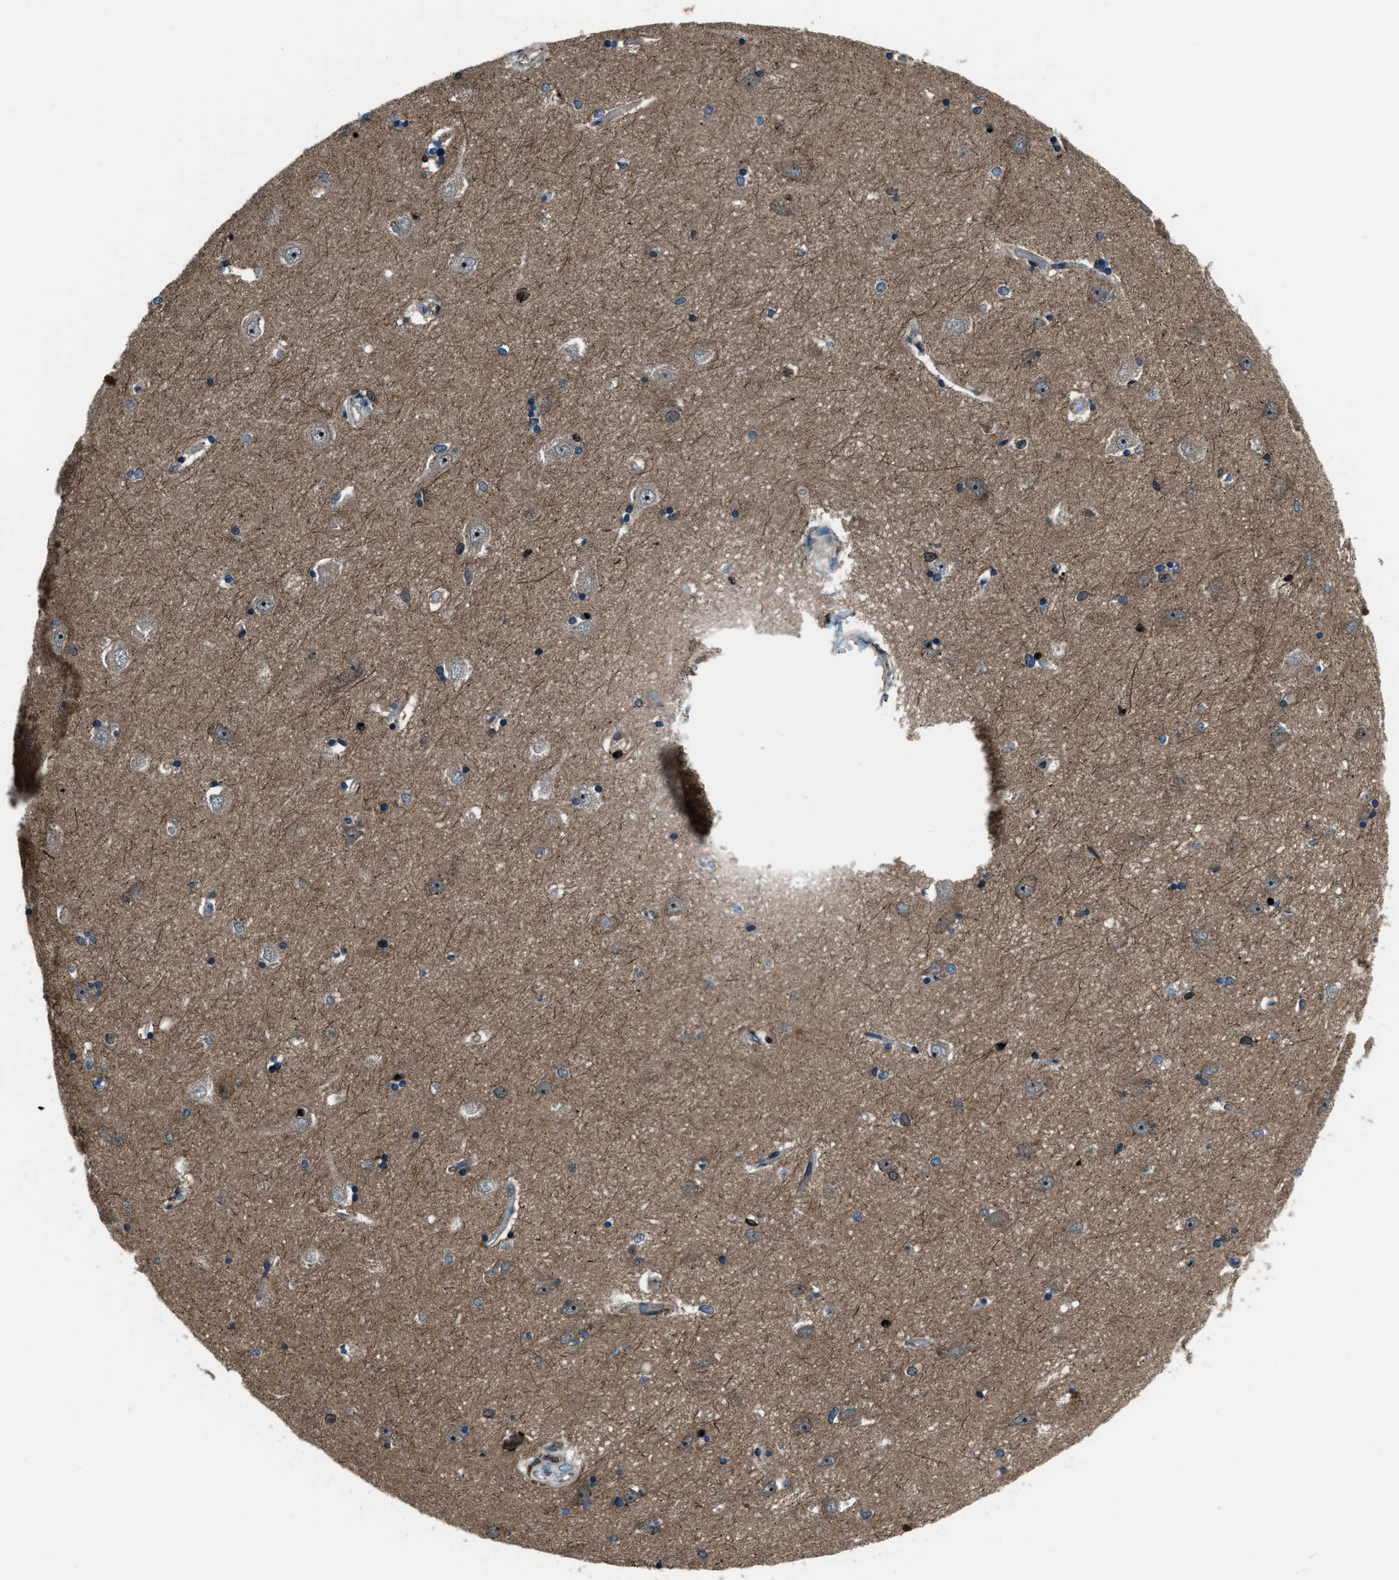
{"staining": {"intensity": "moderate", "quantity": "25%-75%", "location": "cytoplasmic/membranous"}, "tissue": "hippocampus", "cell_type": "Glial cells", "image_type": "normal", "snomed": [{"axis": "morphology", "description": "Normal tissue, NOS"}, {"axis": "topography", "description": "Hippocampus"}], "caption": "High-power microscopy captured an immunohistochemistry (IHC) image of normal hippocampus, revealing moderate cytoplasmic/membranous staining in approximately 25%-75% of glial cells. (IHC, brightfield microscopy, high magnification).", "gene": "SNX30", "patient": {"sex": "male", "age": 45}}